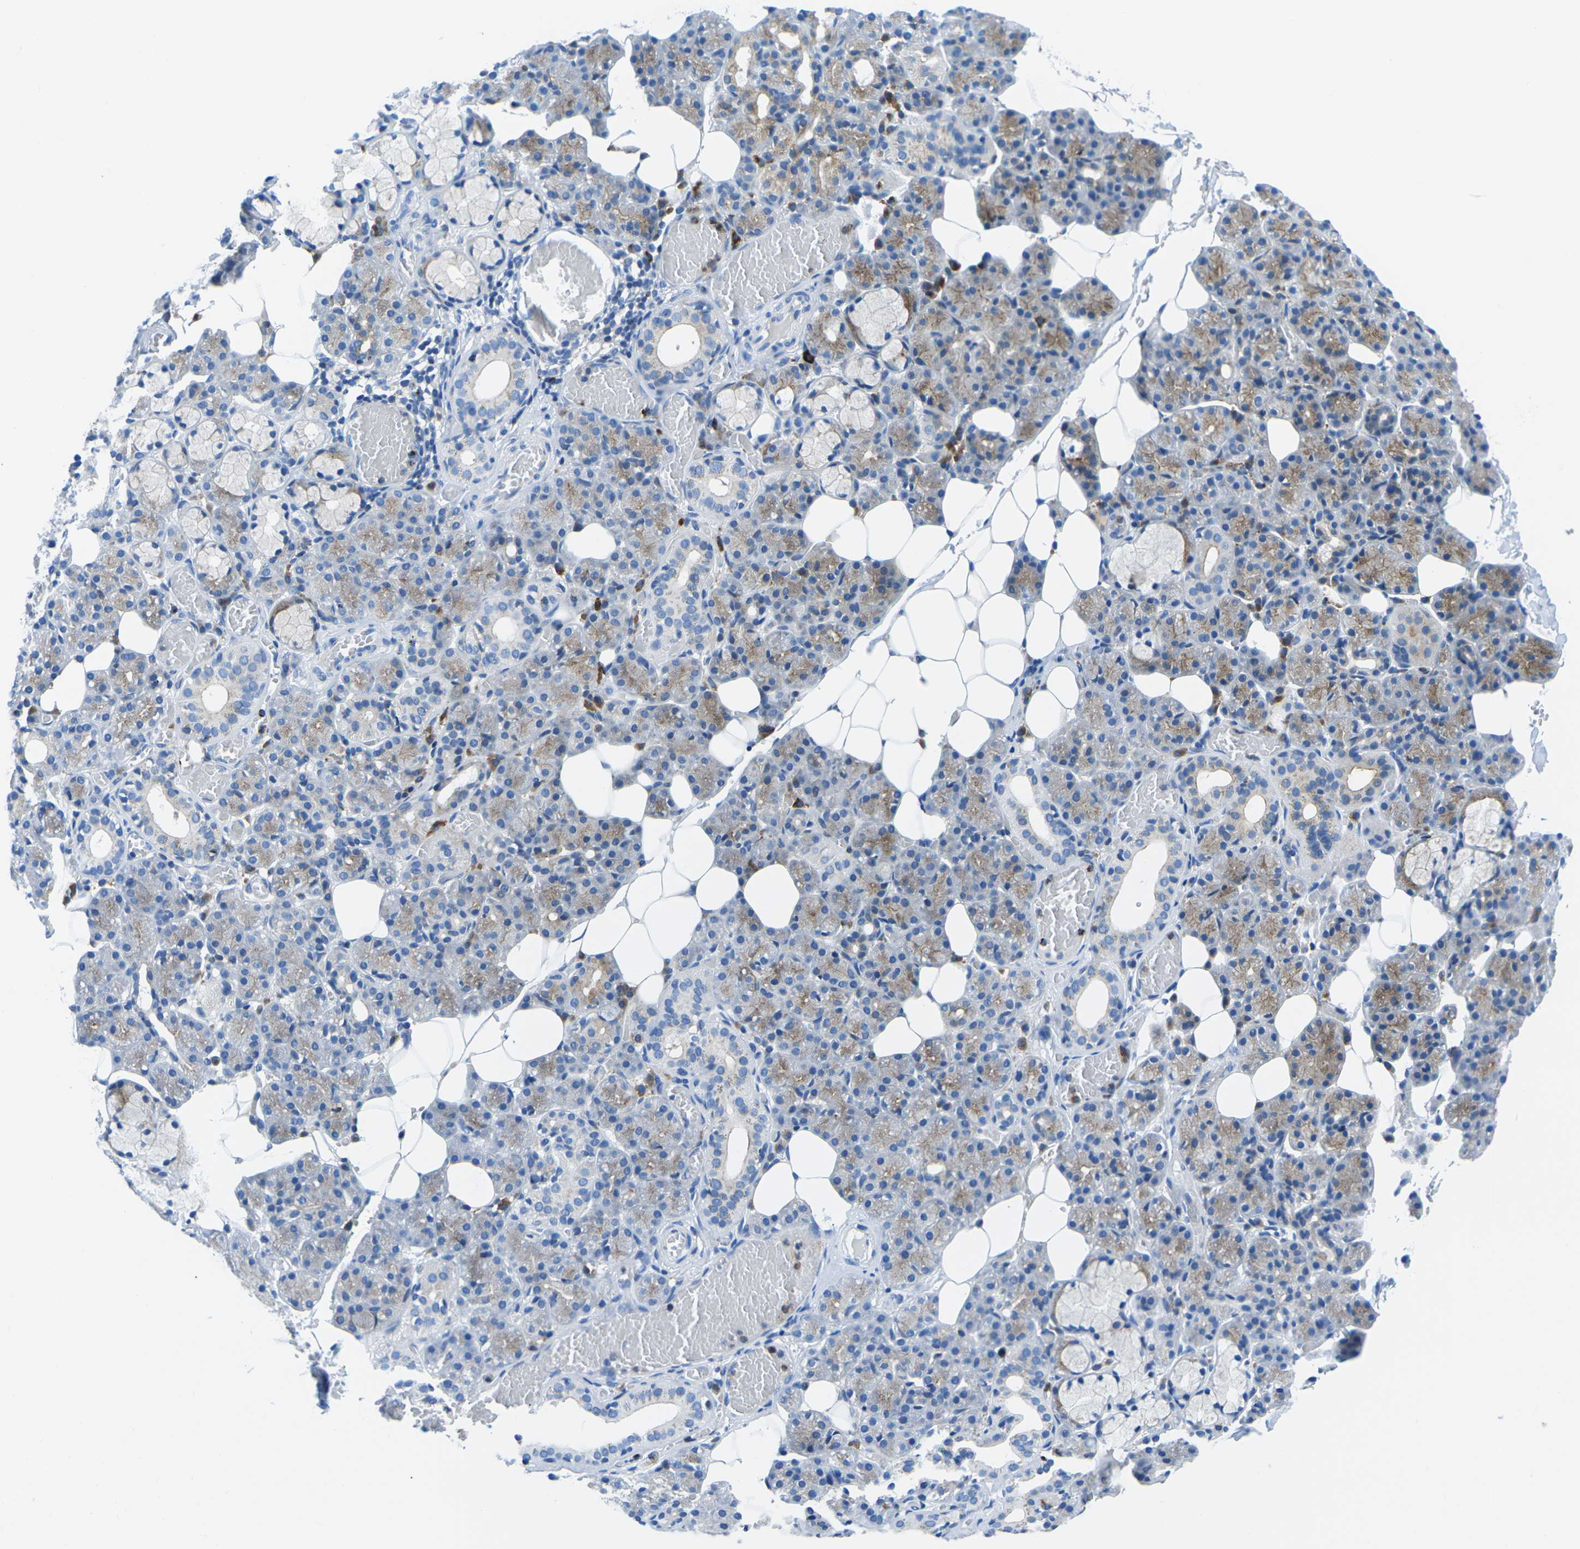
{"staining": {"intensity": "moderate", "quantity": "<25%", "location": "cytoplasmic/membranous"}, "tissue": "salivary gland", "cell_type": "Glandular cells", "image_type": "normal", "snomed": [{"axis": "morphology", "description": "Normal tissue, NOS"}, {"axis": "topography", "description": "Salivary gland"}], "caption": "Salivary gland stained with DAB (3,3'-diaminobenzidine) immunohistochemistry exhibits low levels of moderate cytoplasmic/membranous staining in about <25% of glandular cells. Nuclei are stained in blue.", "gene": "MC4R", "patient": {"sex": "male", "age": 63}}